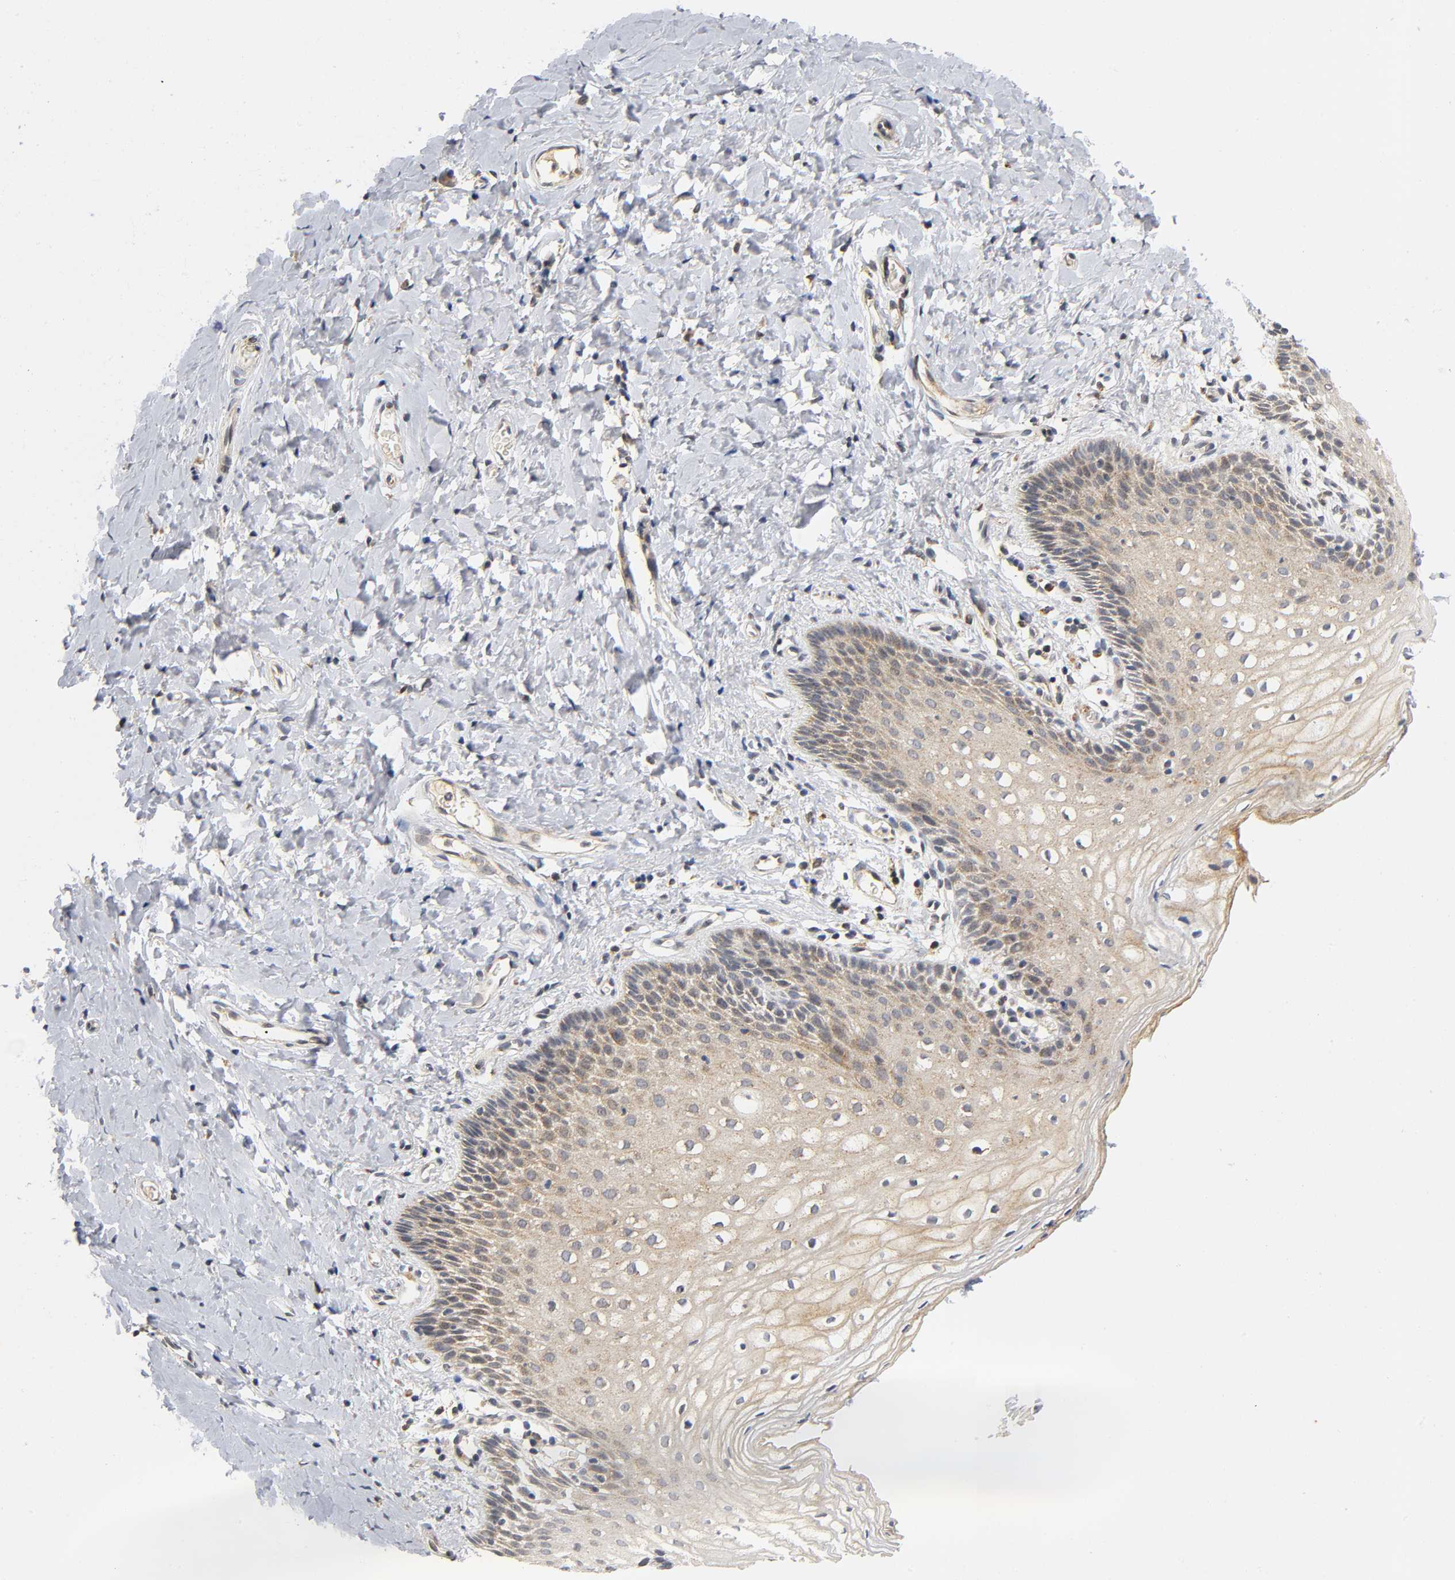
{"staining": {"intensity": "weak", "quantity": ">75%", "location": "cytoplasmic/membranous"}, "tissue": "vagina", "cell_type": "Squamous epithelial cells", "image_type": "normal", "snomed": [{"axis": "morphology", "description": "Normal tissue, NOS"}, {"axis": "topography", "description": "Vagina"}], "caption": "Protein expression analysis of benign vagina reveals weak cytoplasmic/membranous staining in approximately >75% of squamous epithelial cells. (DAB (3,3'-diaminobenzidine) IHC, brown staining for protein, blue staining for nuclei).", "gene": "NRP1", "patient": {"sex": "female", "age": 55}}